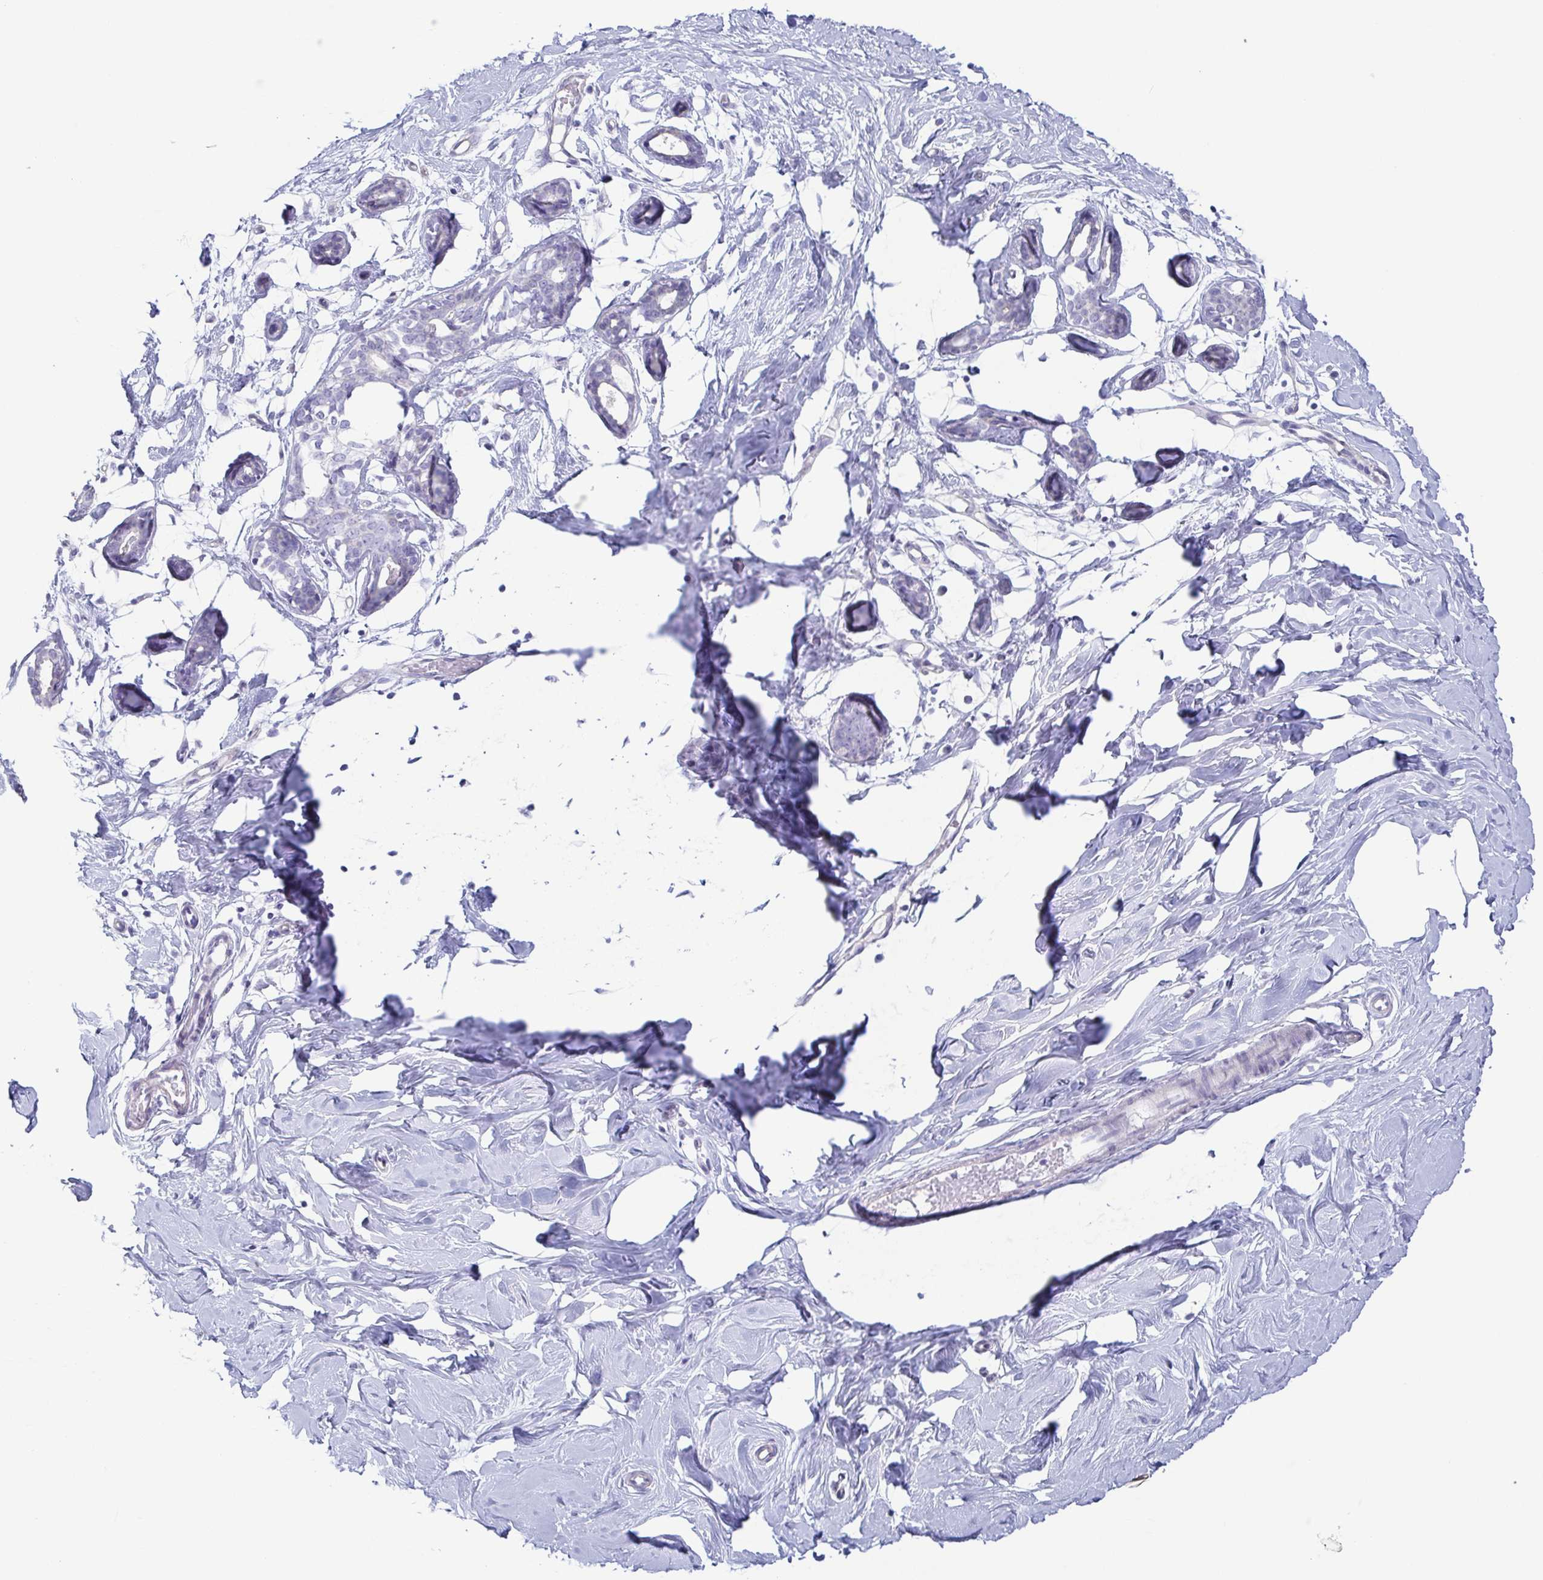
{"staining": {"intensity": "negative", "quantity": "none", "location": "none"}, "tissue": "breast", "cell_type": "Adipocytes", "image_type": "normal", "snomed": [{"axis": "morphology", "description": "Normal tissue, NOS"}, {"axis": "topography", "description": "Breast"}], "caption": "Adipocytes show no significant expression in unremarkable breast. The staining is performed using DAB brown chromogen with nuclei counter-stained in using hematoxylin.", "gene": "ENSG00000275778", "patient": {"sex": "female", "age": 27}}